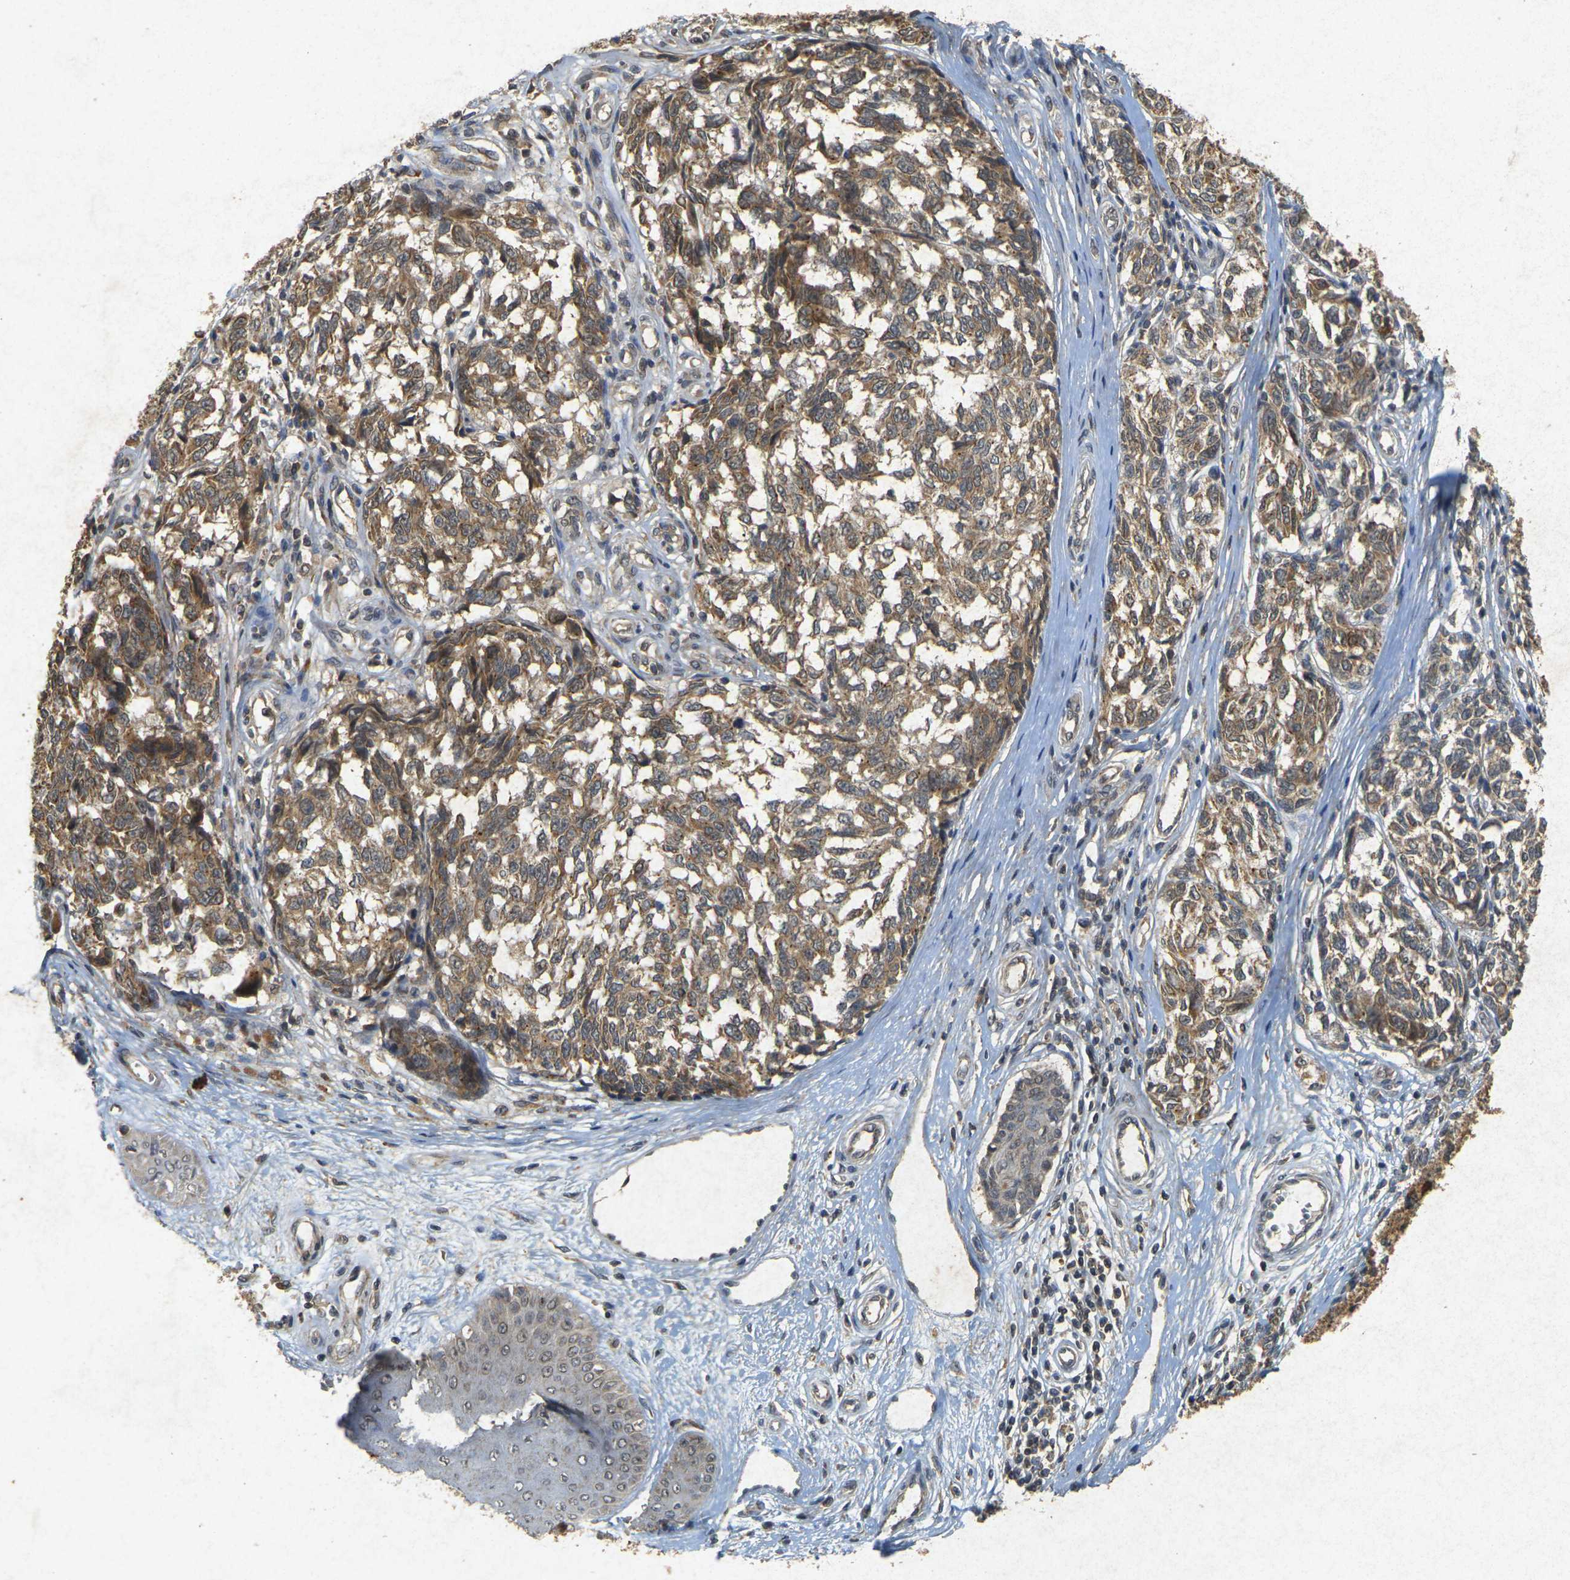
{"staining": {"intensity": "moderate", "quantity": ">75%", "location": "cytoplasmic/membranous"}, "tissue": "melanoma", "cell_type": "Tumor cells", "image_type": "cancer", "snomed": [{"axis": "morphology", "description": "Malignant melanoma, NOS"}, {"axis": "topography", "description": "Skin"}], "caption": "A micrograph of melanoma stained for a protein demonstrates moderate cytoplasmic/membranous brown staining in tumor cells.", "gene": "ERN1", "patient": {"sex": "female", "age": 64}}